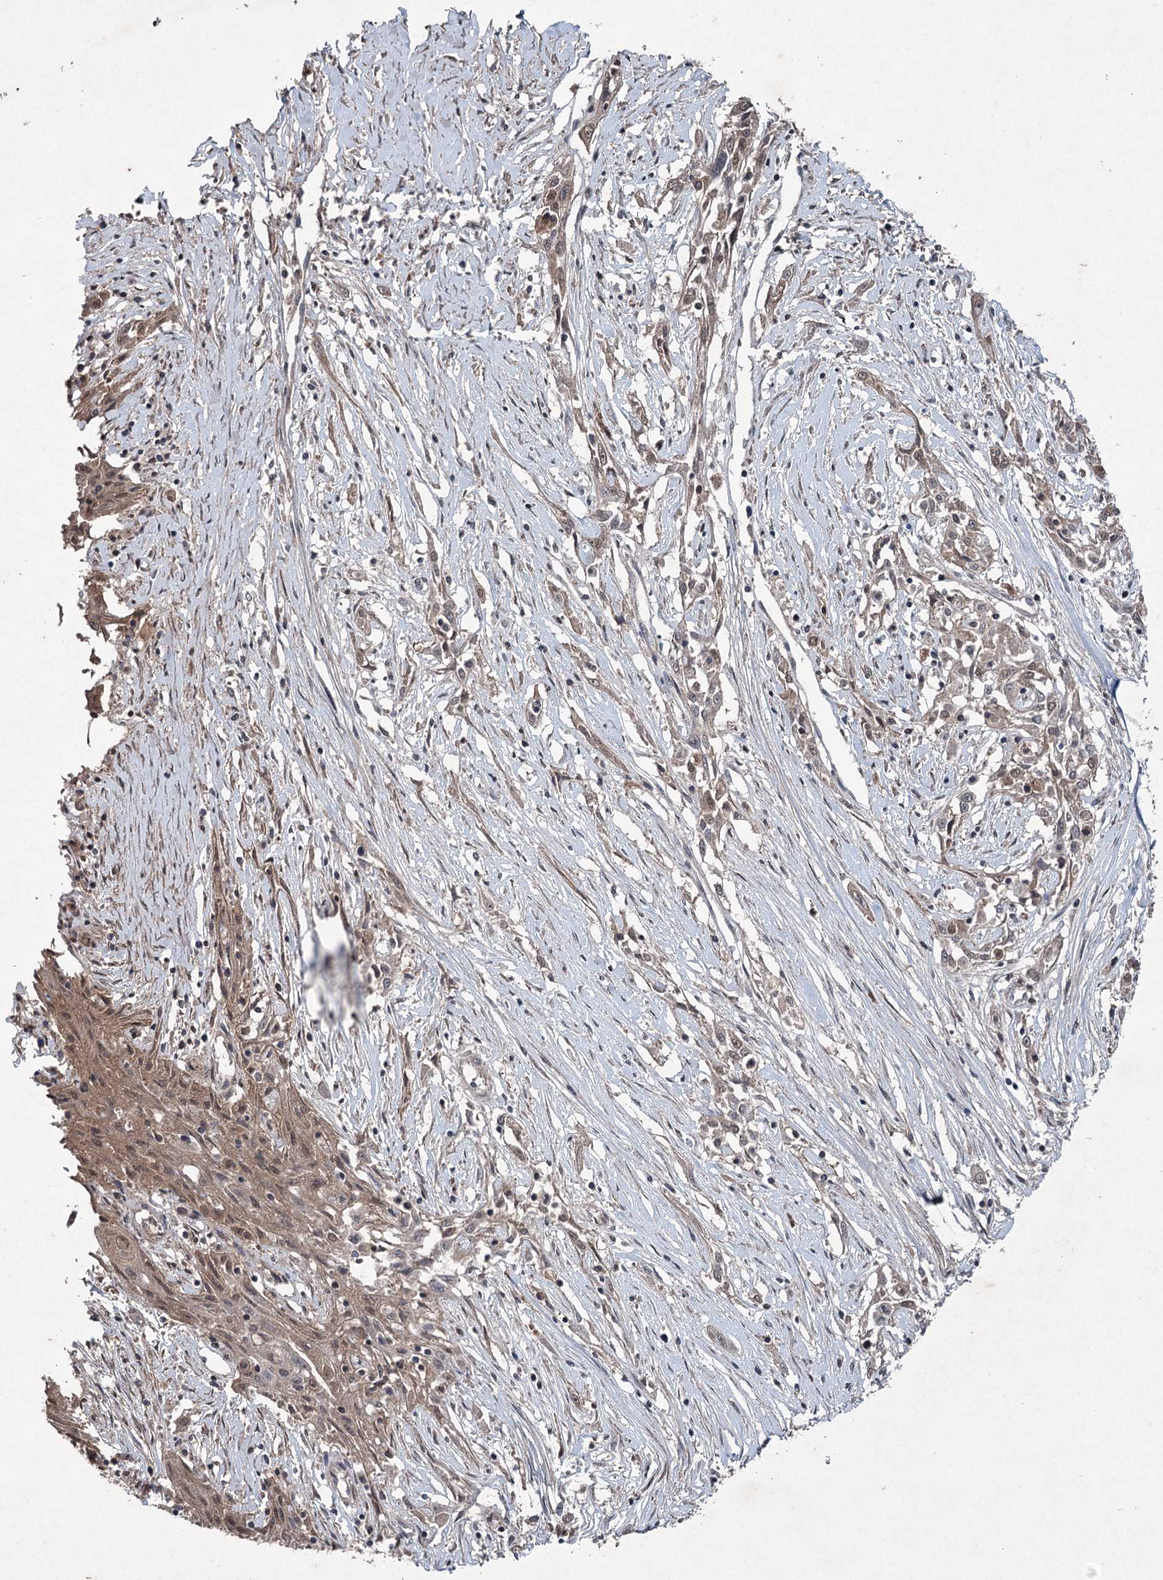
{"staining": {"intensity": "moderate", "quantity": "25%-75%", "location": "cytoplasmic/membranous,nuclear"}, "tissue": "skin cancer", "cell_type": "Tumor cells", "image_type": "cancer", "snomed": [{"axis": "morphology", "description": "Squamous cell carcinoma, NOS"}, {"axis": "morphology", "description": "Squamous cell carcinoma, metastatic, NOS"}, {"axis": "topography", "description": "Skin"}, {"axis": "topography", "description": "Lymph node"}], "caption": "Protein staining exhibits moderate cytoplasmic/membranous and nuclear staining in about 25%-75% of tumor cells in squamous cell carcinoma (skin). (Stains: DAB (3,3'-diaminobenzidine) in brown, nuclei in blue, Microscopy: brightfield microscopy at high magnification).", "gene": "PGLYRP2", "patient": {"sex": "male", "age": 75}}